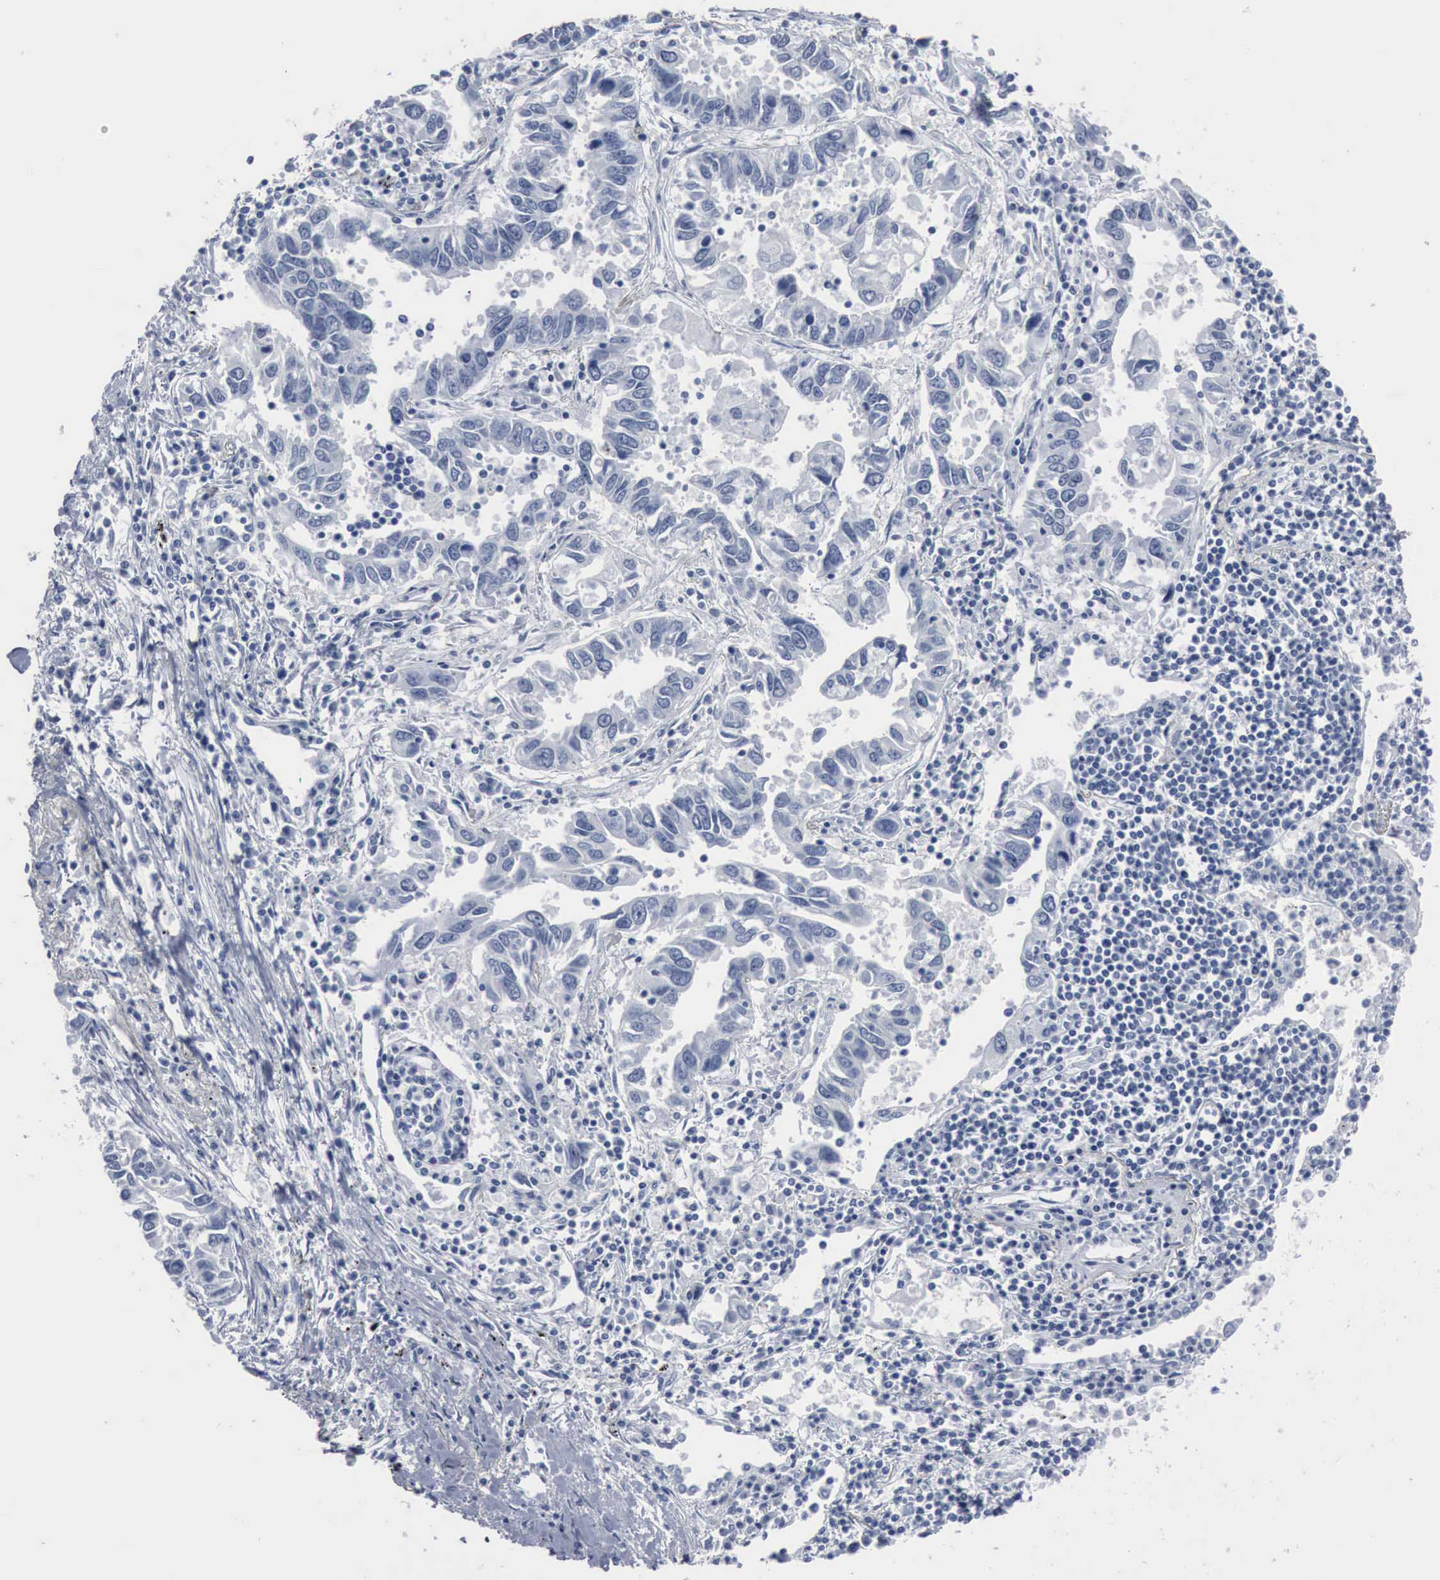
{"staining": {"intensity": "negative", "quantity": "none", "location": "none"}, "tissue": "lung cancer", "cell_type": "Tumor cells", "image_type": "cancer", "snomed": [{"axis": "morphology", "description": "Adenocarcinoma, NOS"}, {"axis": "topography", "description": "Lung"}], "caption": "Immunohistochemistry (IHC) histopathology image of neoplastic tissue: lung adenocarcinoma stained with DAB shows no significant protein expression in tumor cells.", "gene": "DMD", "patient": {"sex": "male", "age": 48}}